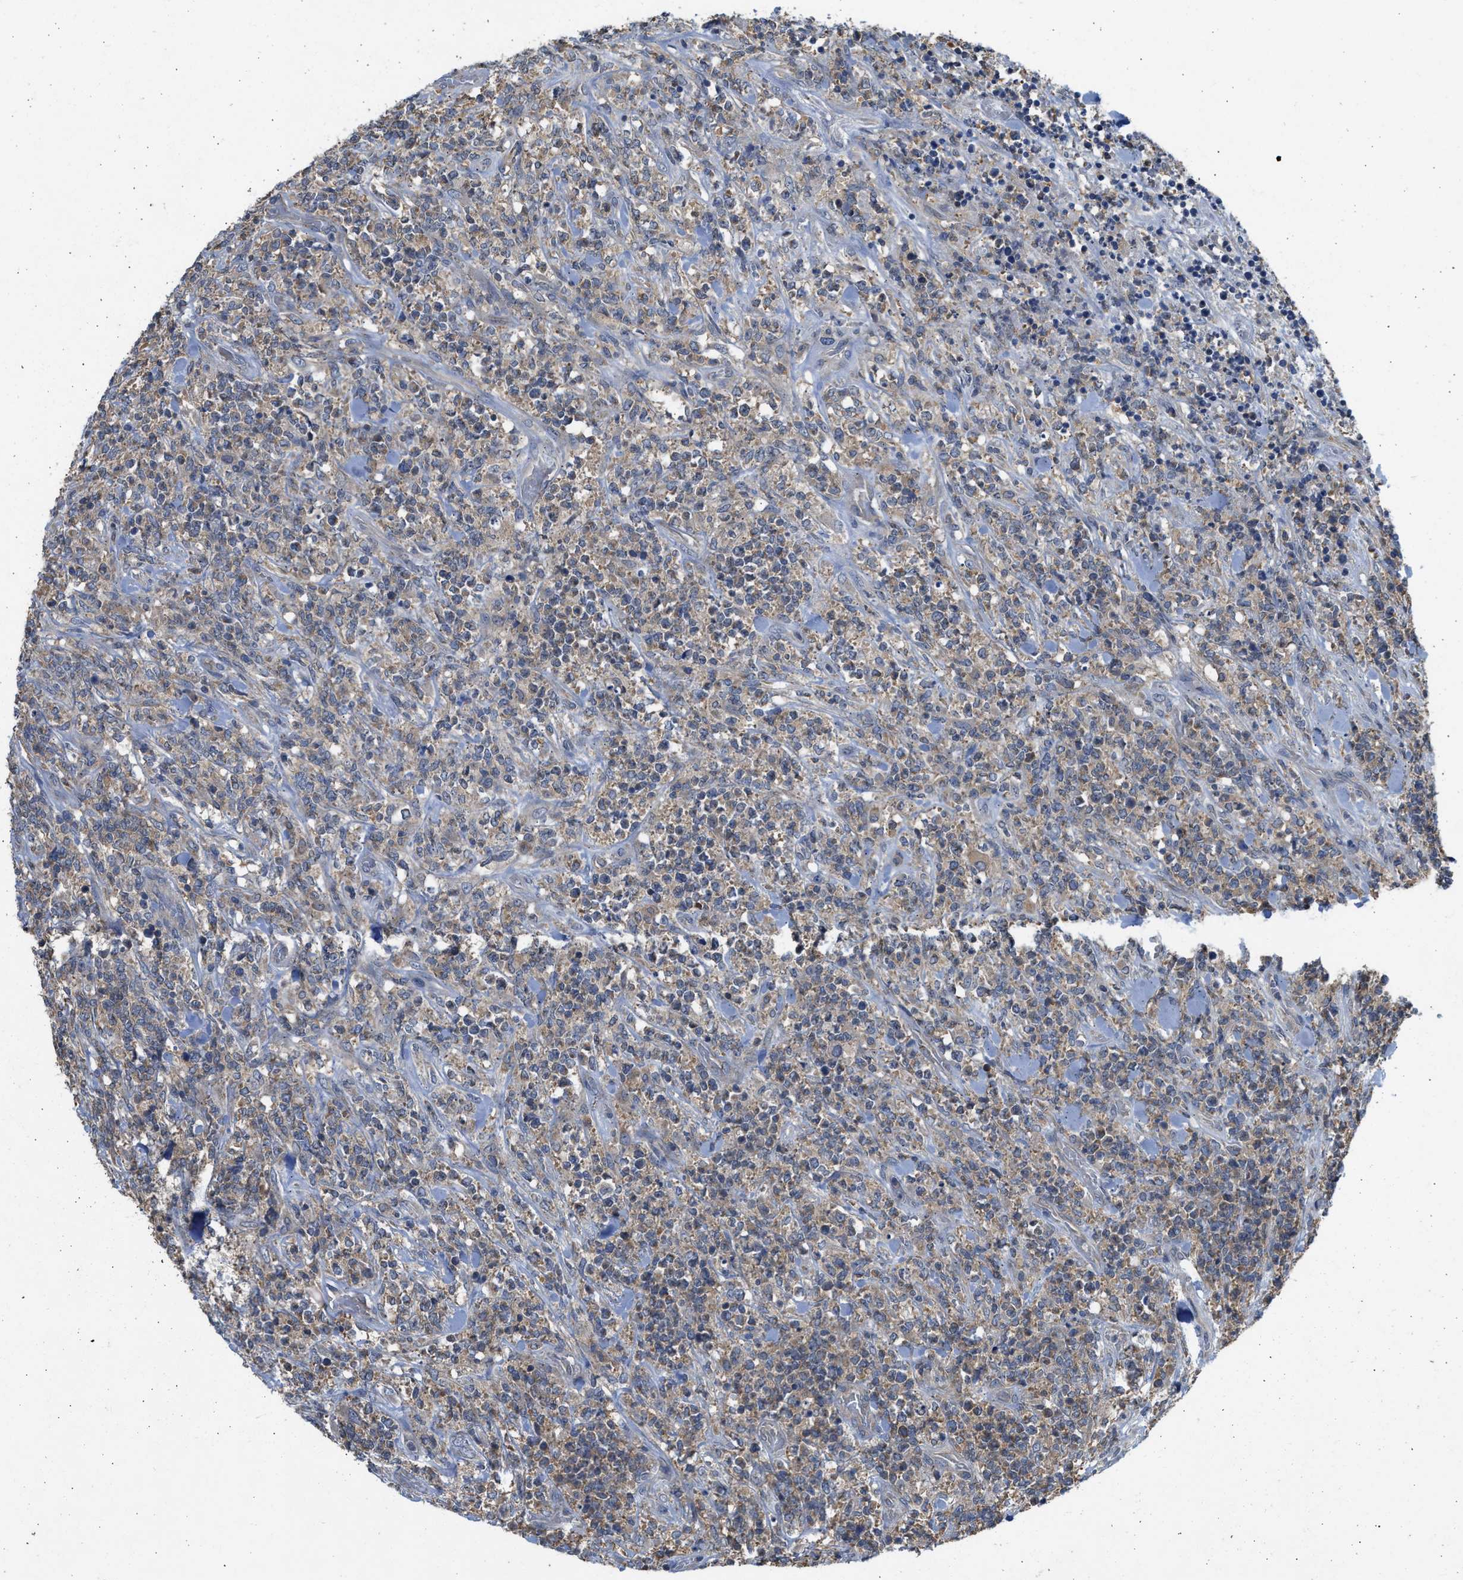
{"staining": {"intensity": "weak", "quantity": "25%-75%", "location": "cytoplasmic/membranous"}, "tissue": "lymphoma", "cell_type": "Tumor cells", "image_type": "cancer", "snomed": [{"axis": "morphology", "description": "Malignant lymphoma, non-Hodgkin's type, High grade"}, {"axis": "topography", "description": "Soft tissue"}], "caption": "Lymphoma stained with DAB immunohistochemistry demonstrates low levels of weak cytoplasmic/membranous positivity in about 25%-75% of tumor cells.", "gene": "CYP1A1", "patient": {"sex": "male", "age": 18}}